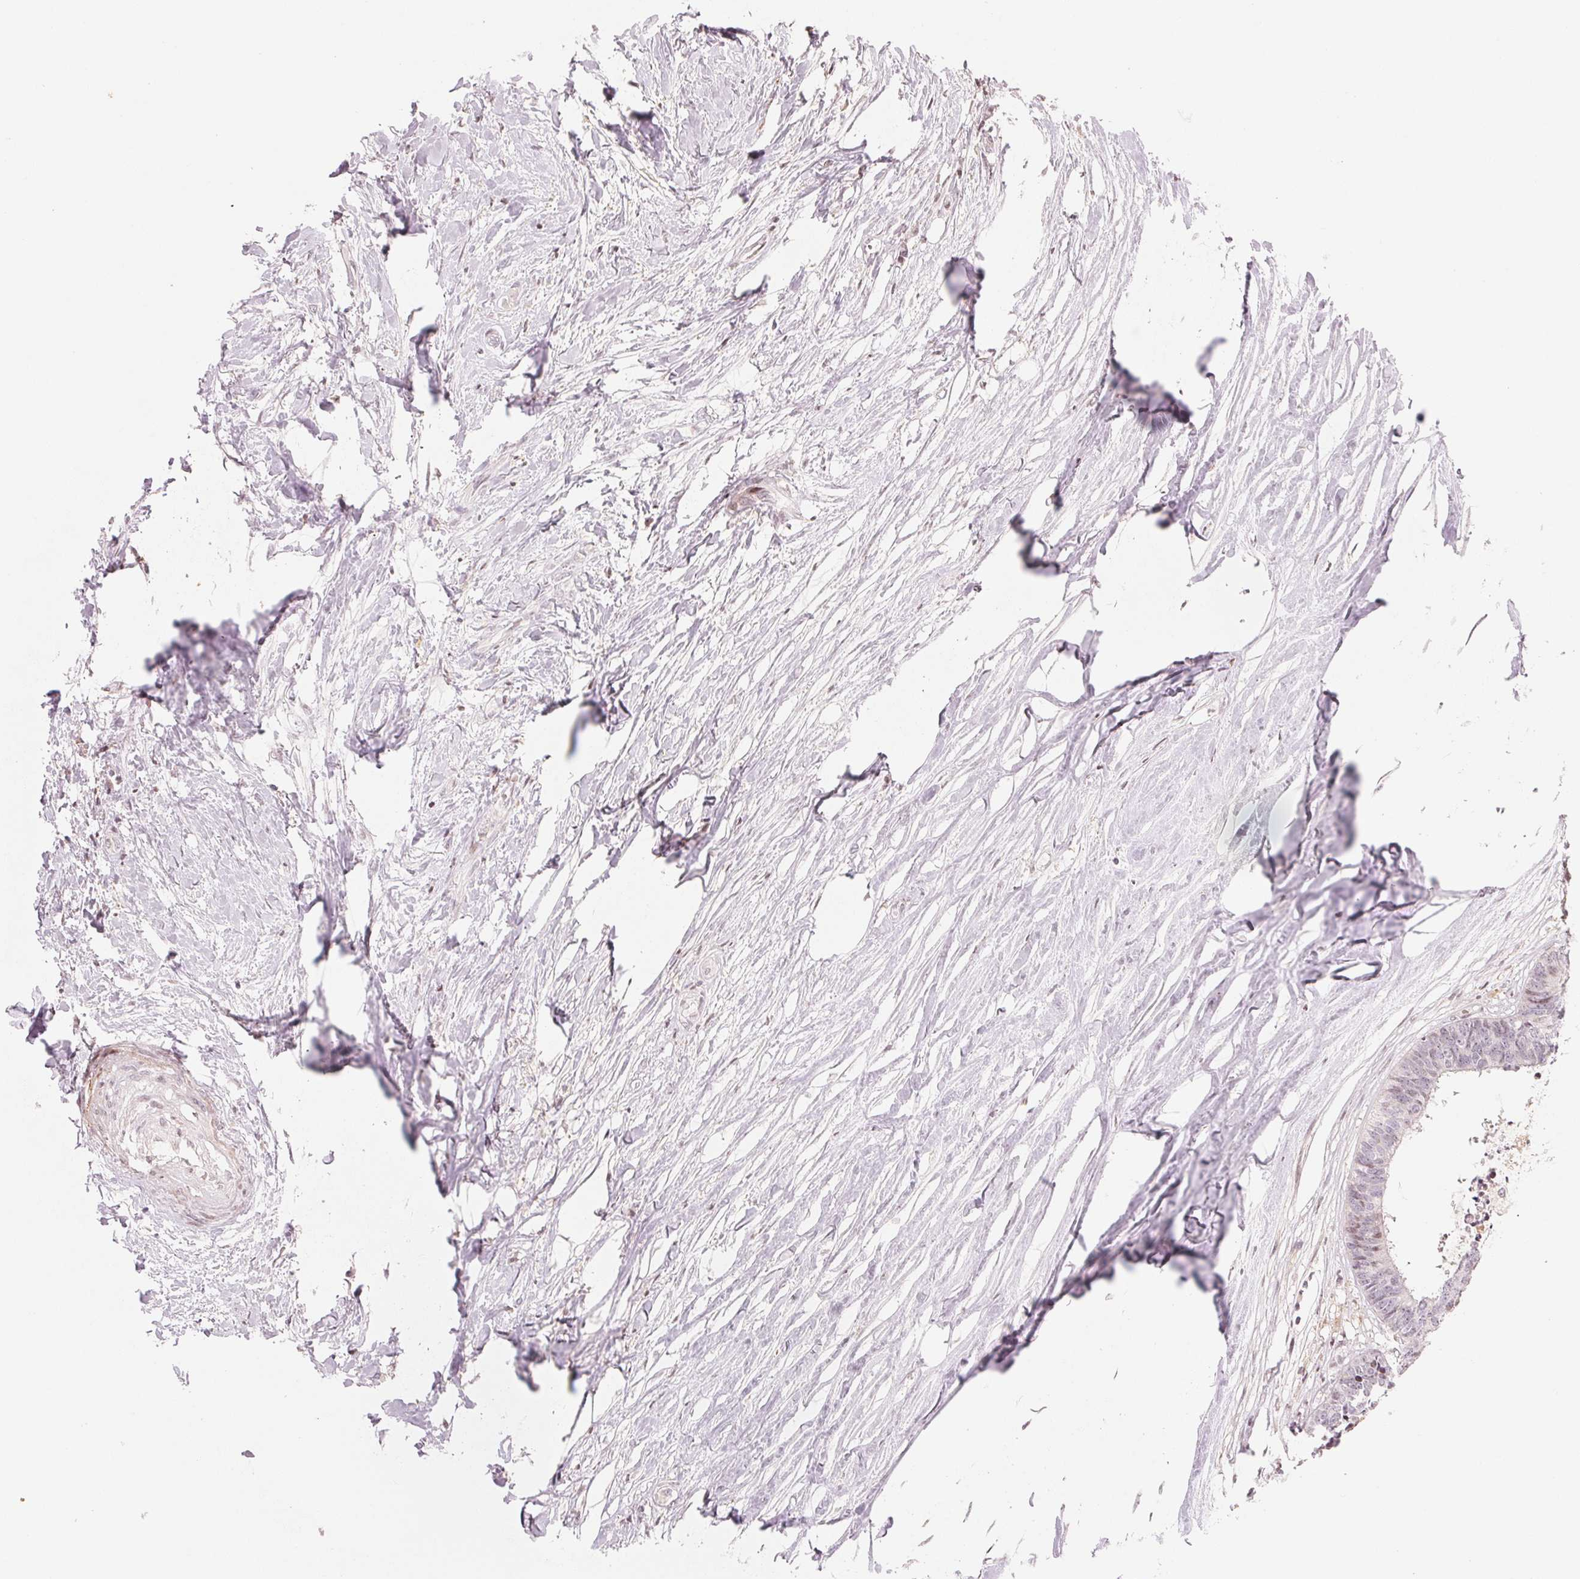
{"staining": {"intensity": "negative", "quantity": "none", "location": "none"}, "tissue": "colorectal cancer", "cell_type": "Tumor cells", "image_type": "cancer", "snomed": [{"axis": "morphology", "description": "Adenocarcinoma, NOS"}, {"axis": "topography", "description": "Colon"}, {"axis": "topography", "description": "Rectum"}], "caption": "Immunohistochemistry photomicrograph of colorectal cancer (adenocarcinoma) stained for a protein (brown), which displays no expression in tumor cells.", "gene": "SLC17A4", "patient": {"sex": "male", "age": 57}}